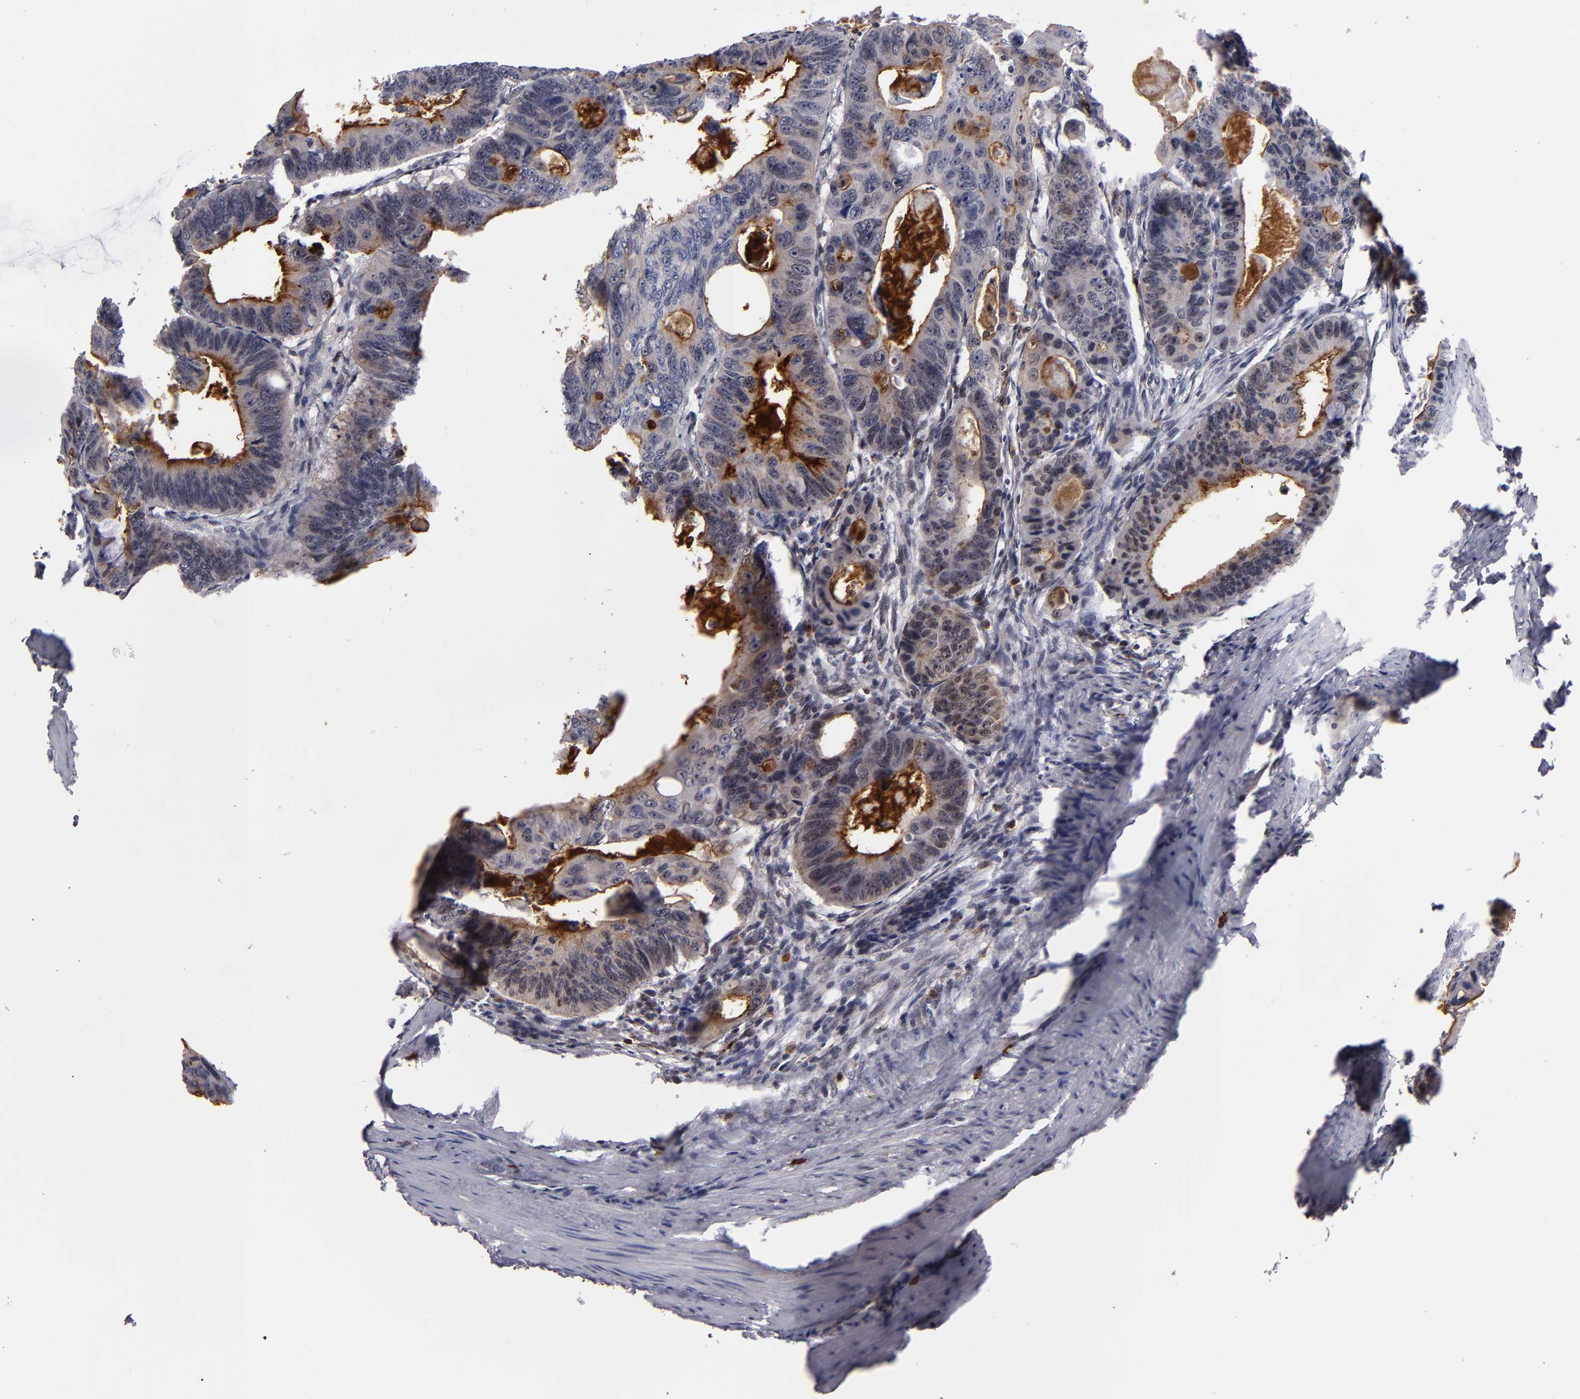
{"staining": {"intensity": "moderate", "quantity": ">75%", "location": "cytoplasmic/membranous"}, "tissue": "colorectal cancer", "cell_type": "Tumor cells", "image_type": "cancer", "snomed": [{"axis": "morphology", "description": "Adenocarcinoma, NOS"}, {"axis": "topography", "description": "Colon"}], "caption": "Immunohistochemical staining of colorectal cancer (adenocarcinoma) shows medium levels of moderate cytoplasmic/membranous protein staining in about >75% of tumor cells. Ihc stains the protein of interest in brown and the nuclei are stained blue.", "gene": "STX3", "patient": {"sex": "female", "age": 55}}